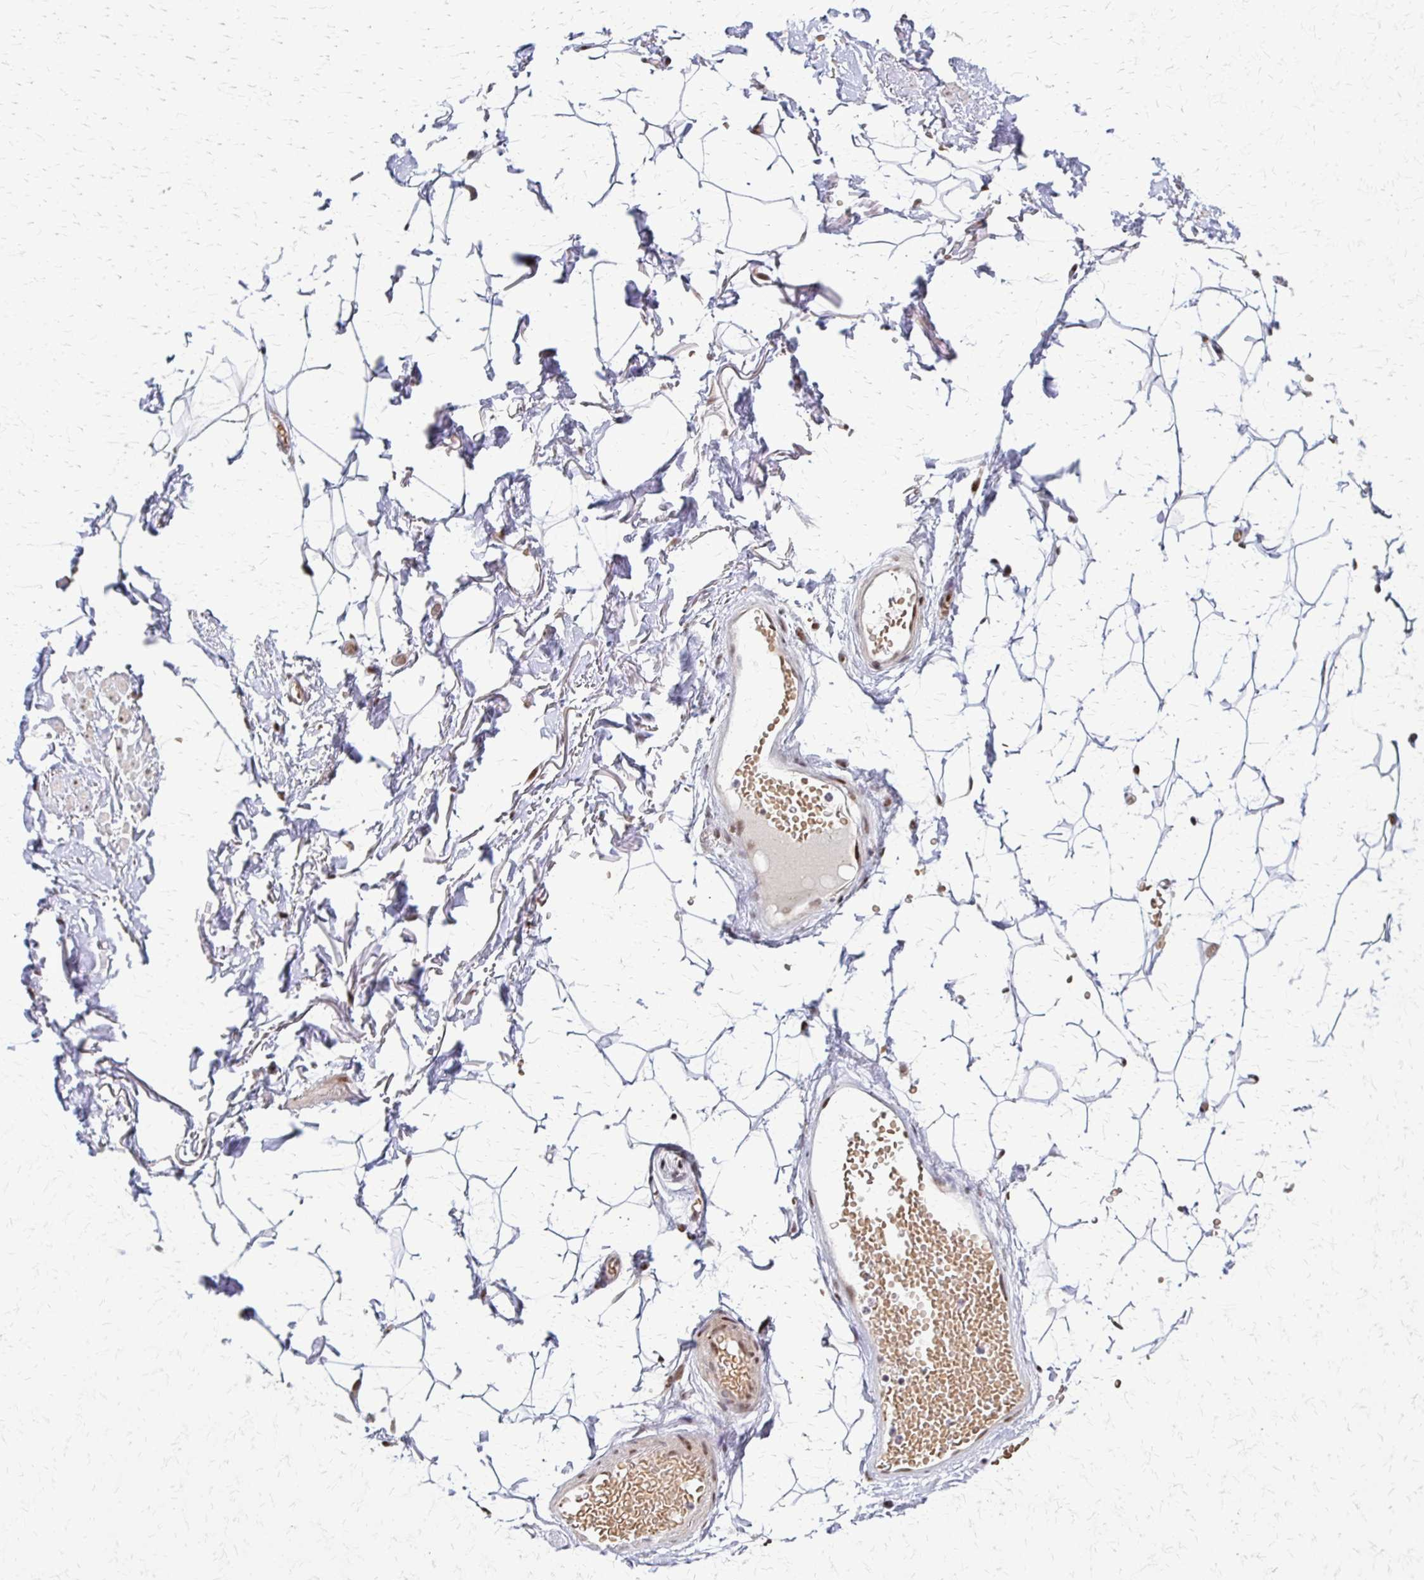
{"staining": {"intensity": "negative", "quantity": "none", "location": "none"}, "tissue": "adipose tissue", "cell_type": "Adipocytes", "image_type": "normal", "snomed": [{"axis": "morphology", "description": "Normal tissue, NOS"}, {"axis": "topography", "description": "Anal"}, {"axis": "topography", "description": "Peripheral nerve tissue"}], "caption": "High magnification brightfield microscopy of benign adipose tissue stained with DAB (brown) and counterstained with hematoxylin (blue): adipocytes show no significant staining. (DAB (3,3'-diaminobenzidine) IHC visualized using brightfield microscopy, high magnification).", "gene": "TRIR", "patient": {"sex": "male", "age": 78}}